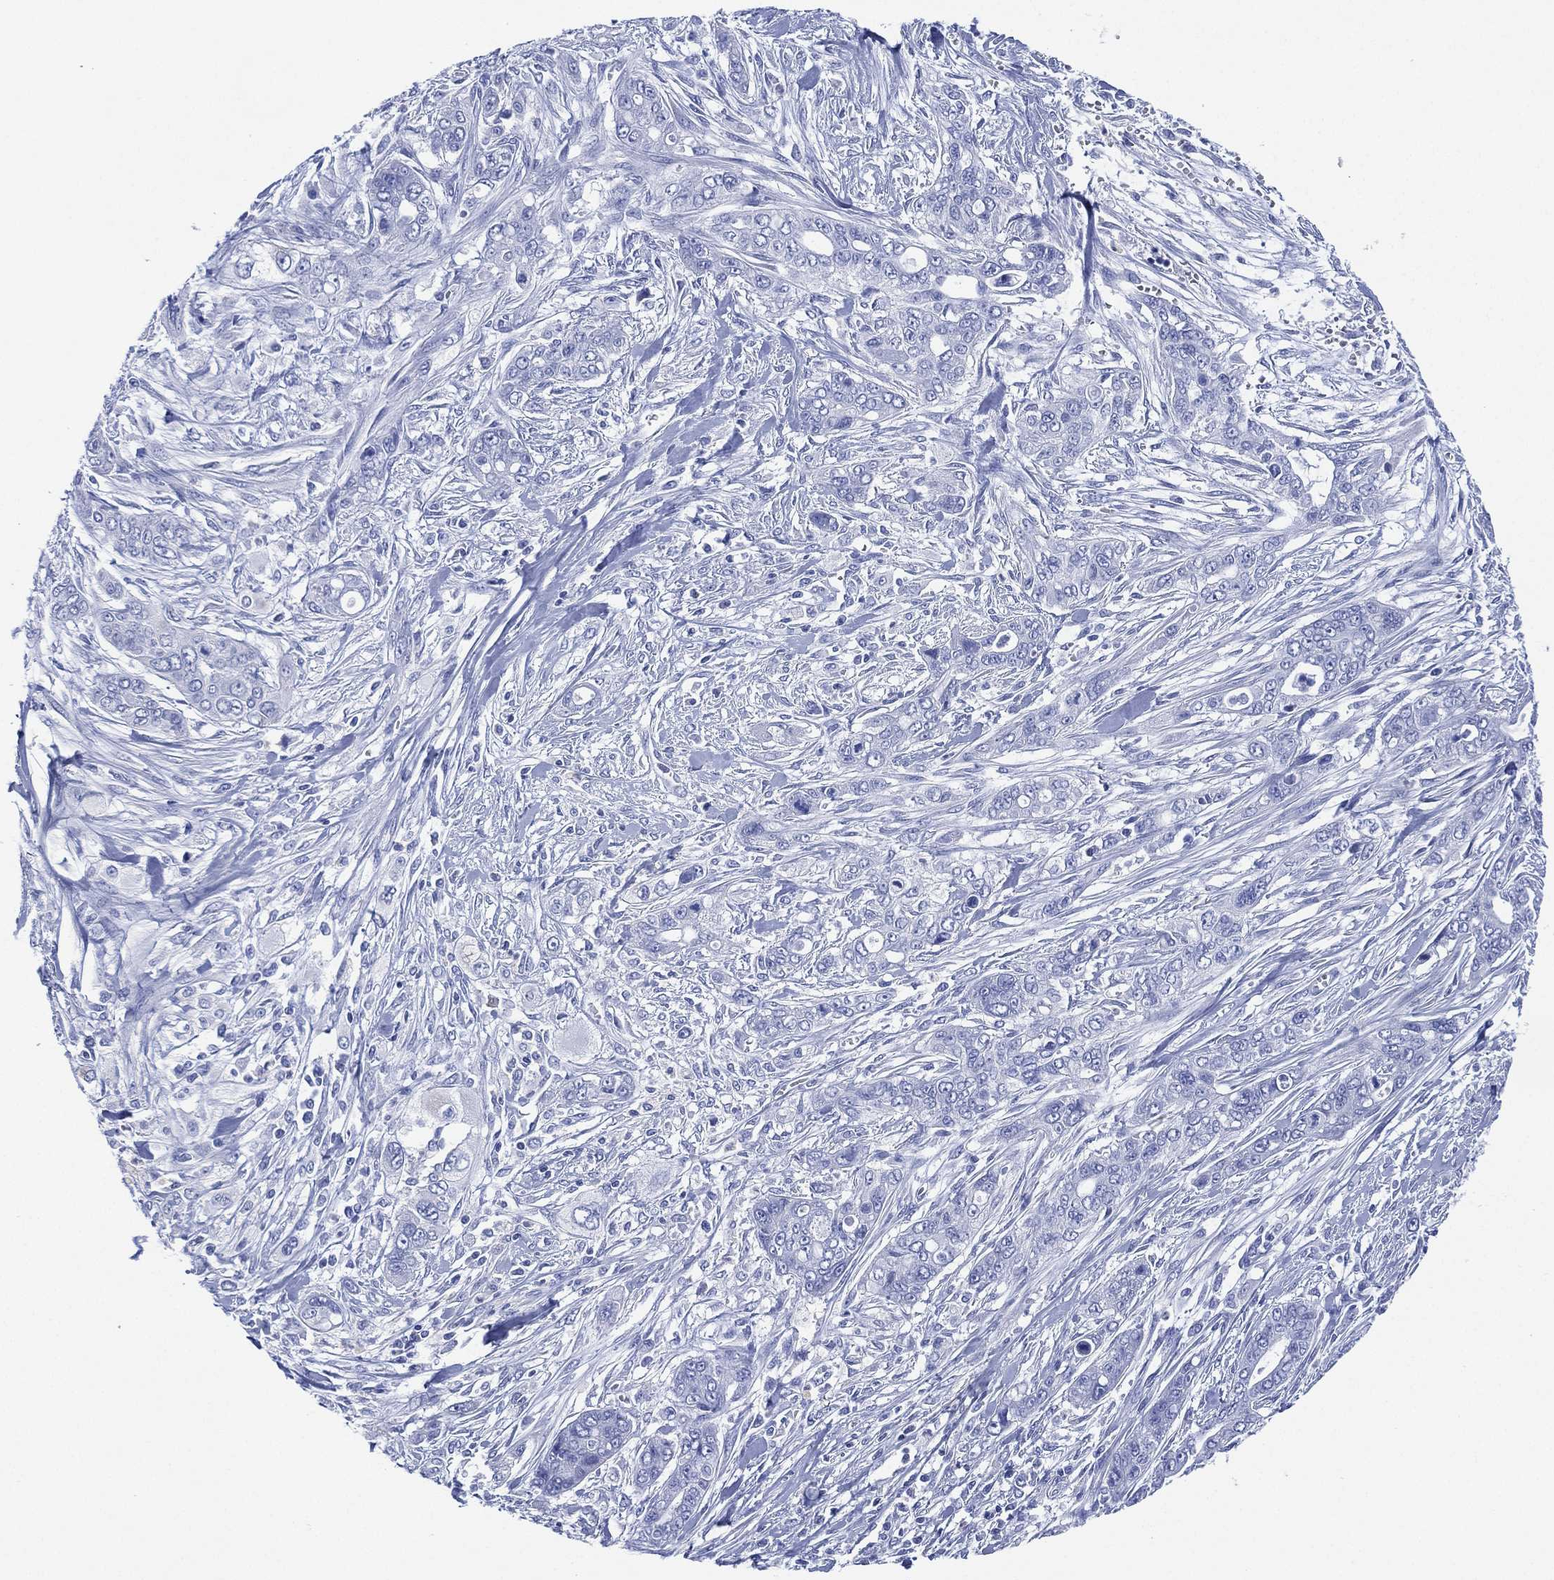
{"staining": {"intensity": "negative", "quantity": "none", "location": "none"}, "tissue": "pancreatic cancer", "cell_type": "Tumor cells", "image_type": "cancer", "snomed": [{"axis": "morphology", "description": "Adenocarcinoma, NOS"}, {"axis": "topography", "description": "Pancreas"}], "caption": "A histopathology image of pancreatic adenocarcinoma stained for a protein displays no brown staining in tumor cells.", "gene": "SLC9C2", "patient": {"sex": "male", "age": 47}}